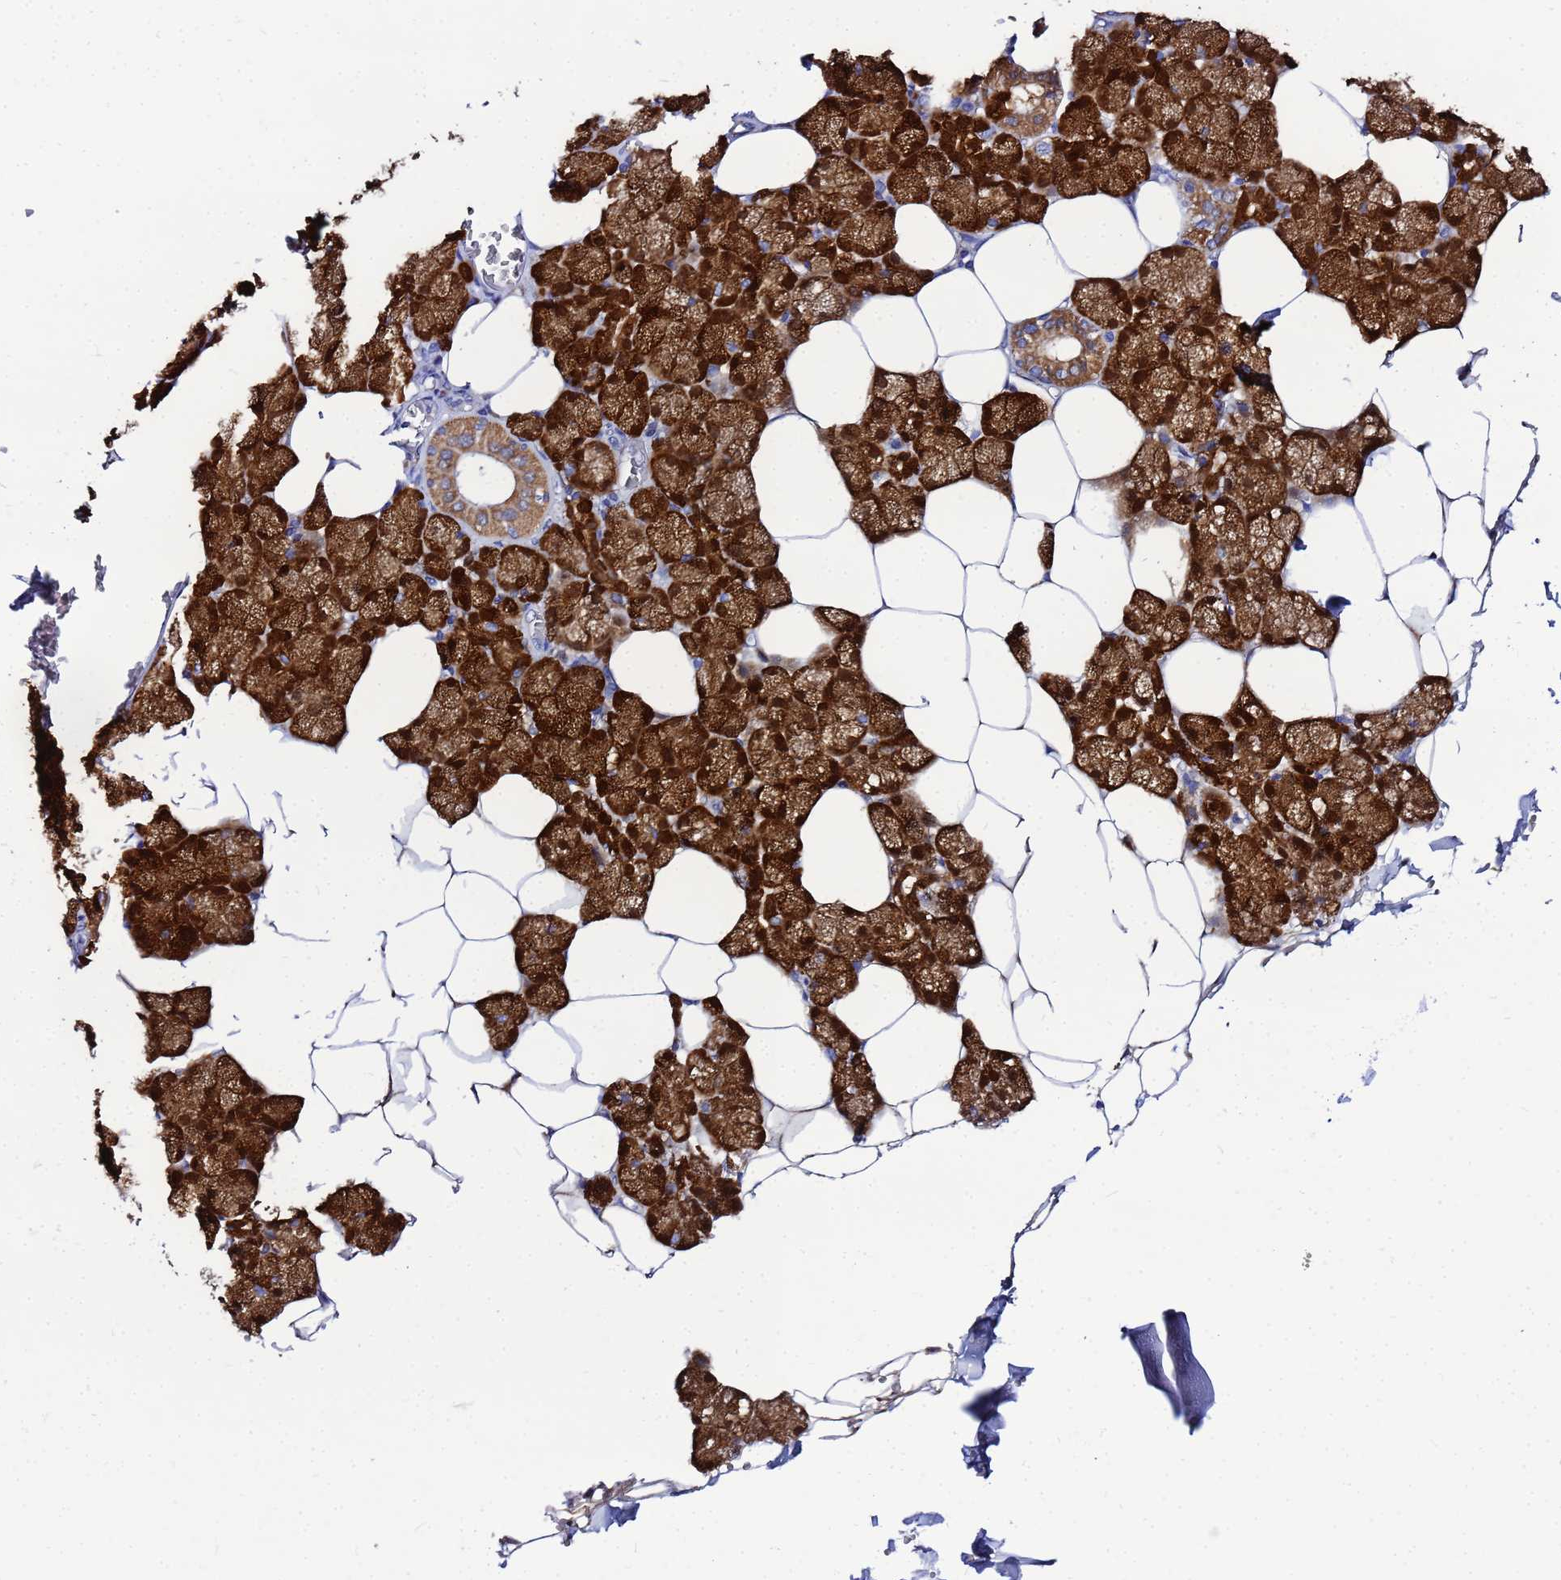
{"staining": {"intensity": "strong", "quantity": ">75%", "location": "cytoplasmic/membranous"}, "tissue": "salivary gland", "cell_type": "Glandular cells", "image_type": "normal", "snomed": [{"axis": "morphology", "description": "Normal tissue, NOS"}, {"axis": "topography", "description": "Salivary gland"}], "caption": "Protein expression by IHC exhibits strong cytoplasmic/membranous staining in about >75% of glandular cells in unremarkable salivary gland. The staining was performed using DAB (3,3'-diaminobenzidine), with brown indicating positive protein expression. Nuclei are stained blue with hematoxylin.", "gene": "FAHD2A", "patient": {"sex": "male", "age": 62}}